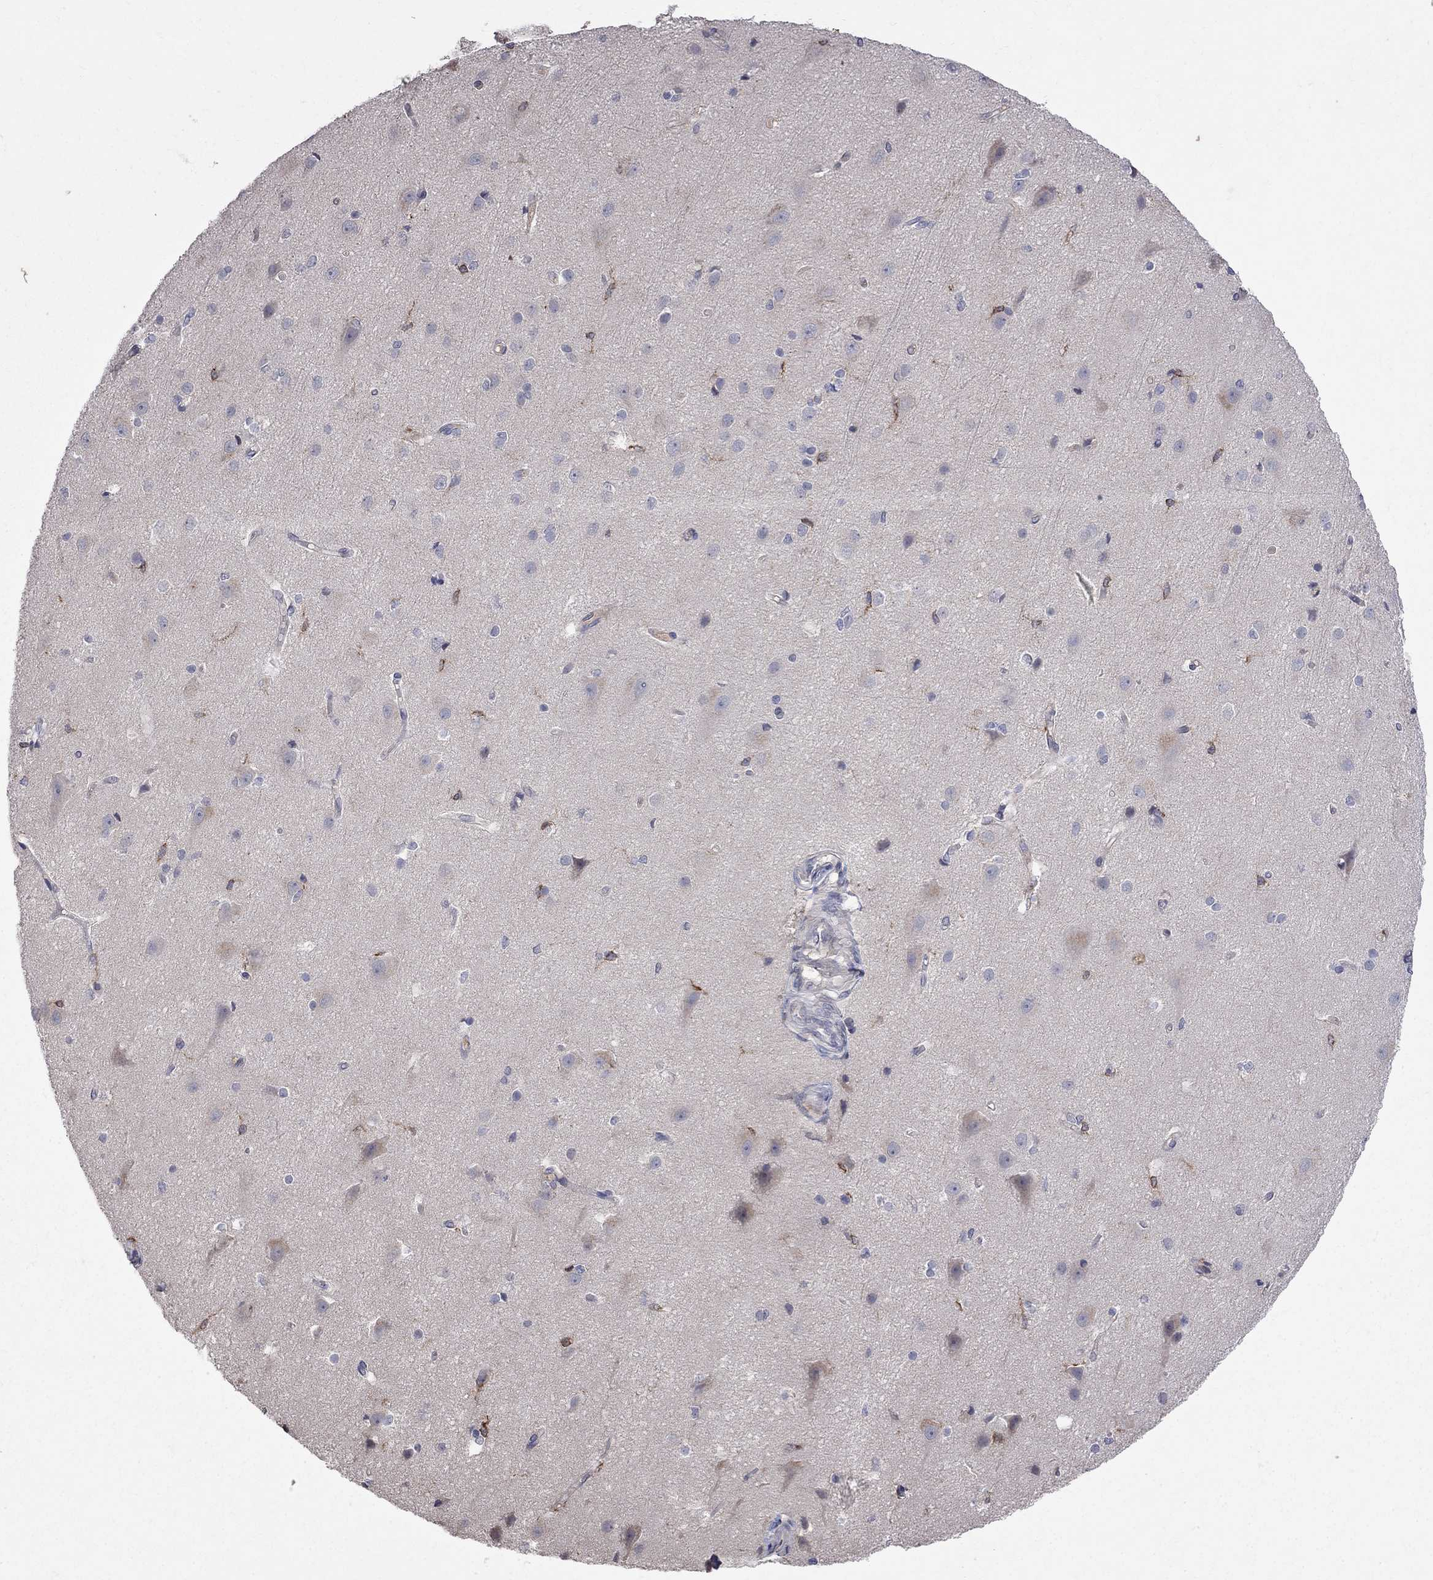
{"staining": {"intensity": "negative", "quantity": "none", "location": "none"}, "tissue": "cerebral cortex", "cell_type": "Endothelial cells", "image_type": "normal", "snomed": [{"axis": "morphology", "description": "Normal tissue, NOS"}, {"axis": "topography", "description": "Cerebral cortex"}], "caption": "High magnification brightfield microscopy of unremarkable cerebral cortex stained with DAB (3,3'-diaminobenzidine) (brown) and counterstained with hematoxylin (blue): endothelial cells show no significant staining. (Stains: DAB immunohistochemistry (IHC) with hematoxylin counter stain, Microscopy: brightfield microscopy at high magnification).", "gene": "ABI3", "patient": {"sex": "male", "age": 37}}